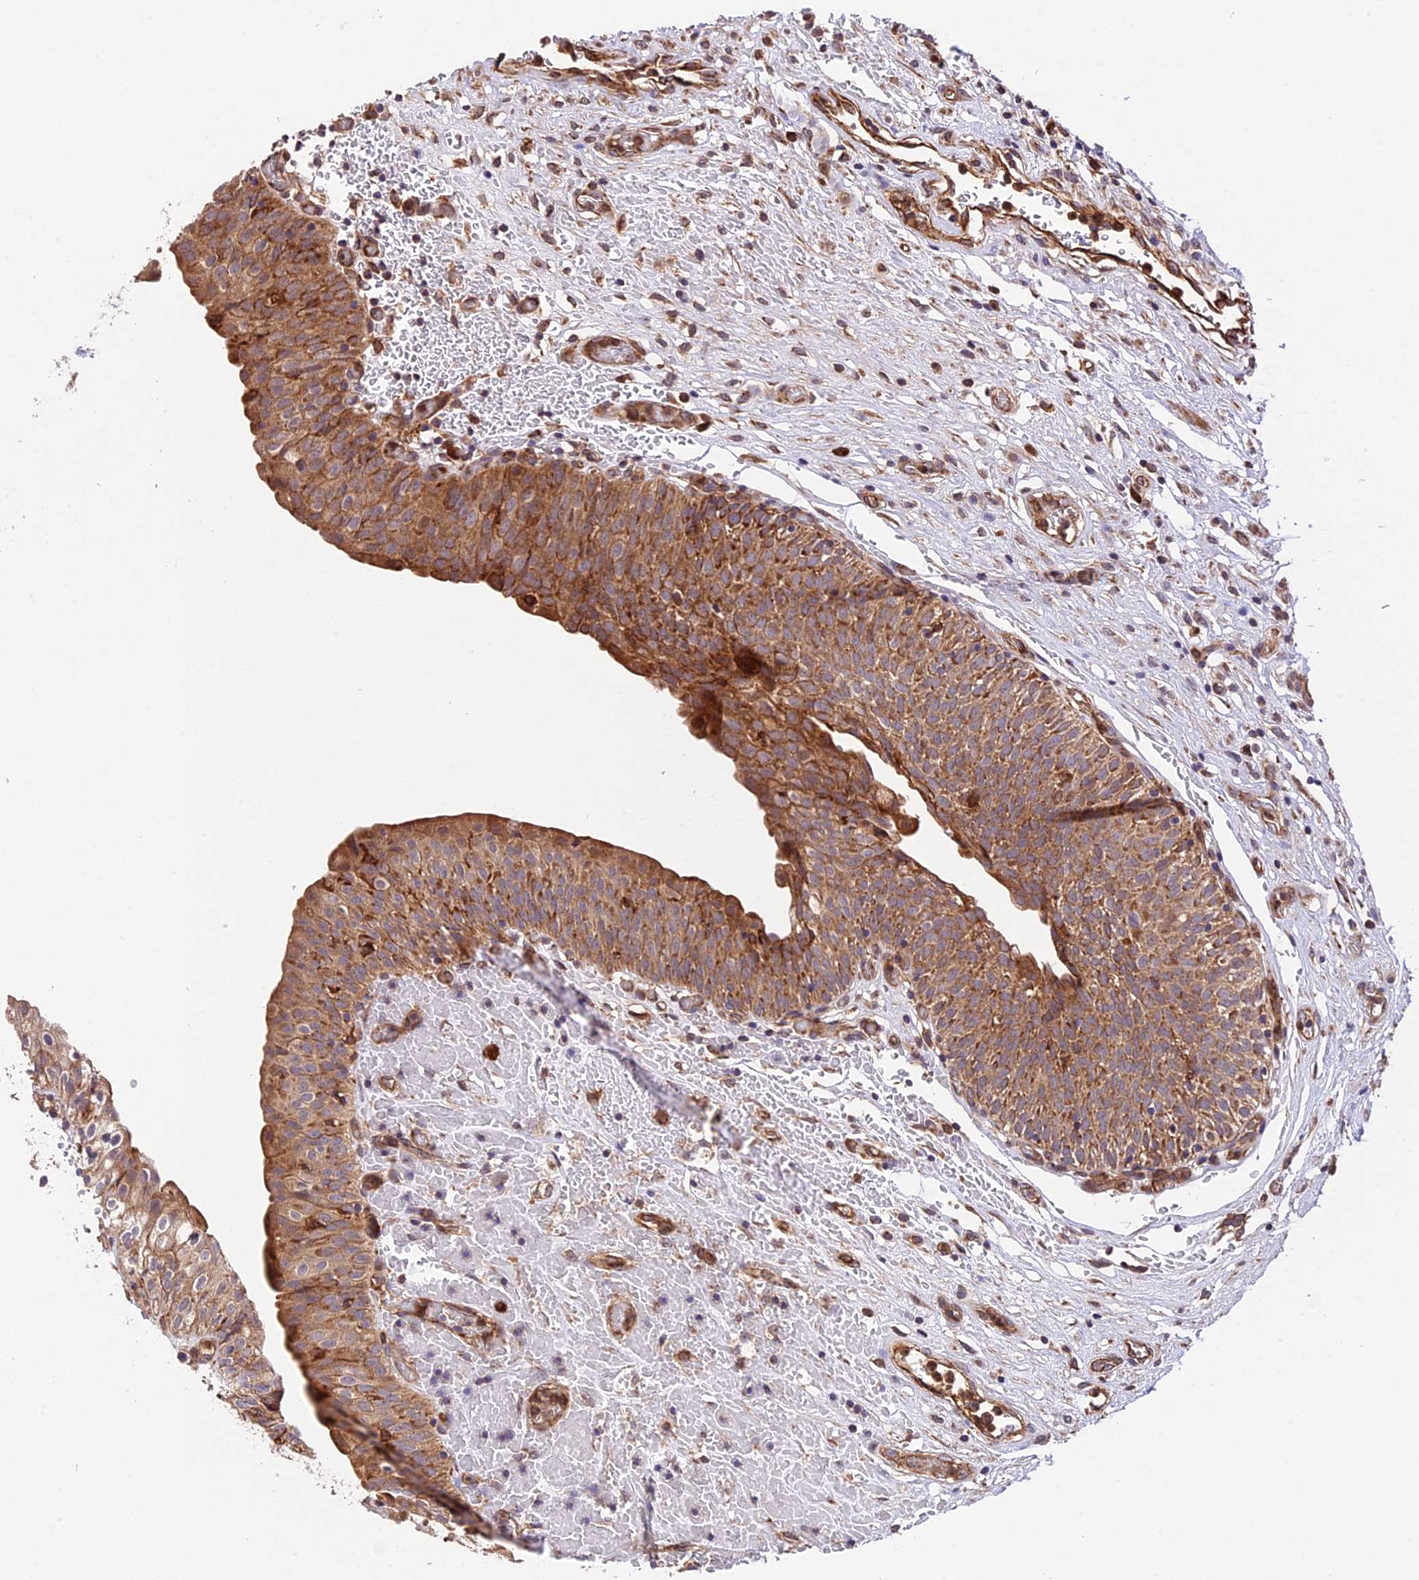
{"staining": {"intensity": "moderate", "quantity": ">75%", "location": "cytoplasmic/membranous"}, "tissue": "urinary bladder", "cell_type": "Urothelial cells", "image_type": "normal", "snomed": [{"axis": "morphology", "description": "Normal tissue, NOS"}, {"axis": "topography", "description": "Urinary bladder"}], "caption": "An immunohistochemistry (IHC) micrograph of normal tissue is shown. Protein staining in brown shows moderate cytoplasmic/membranous positivity in urinary bladder within urothelial cells.", "gene": "HERPUD1", "patient": {"sex": "male", "age": 55}}